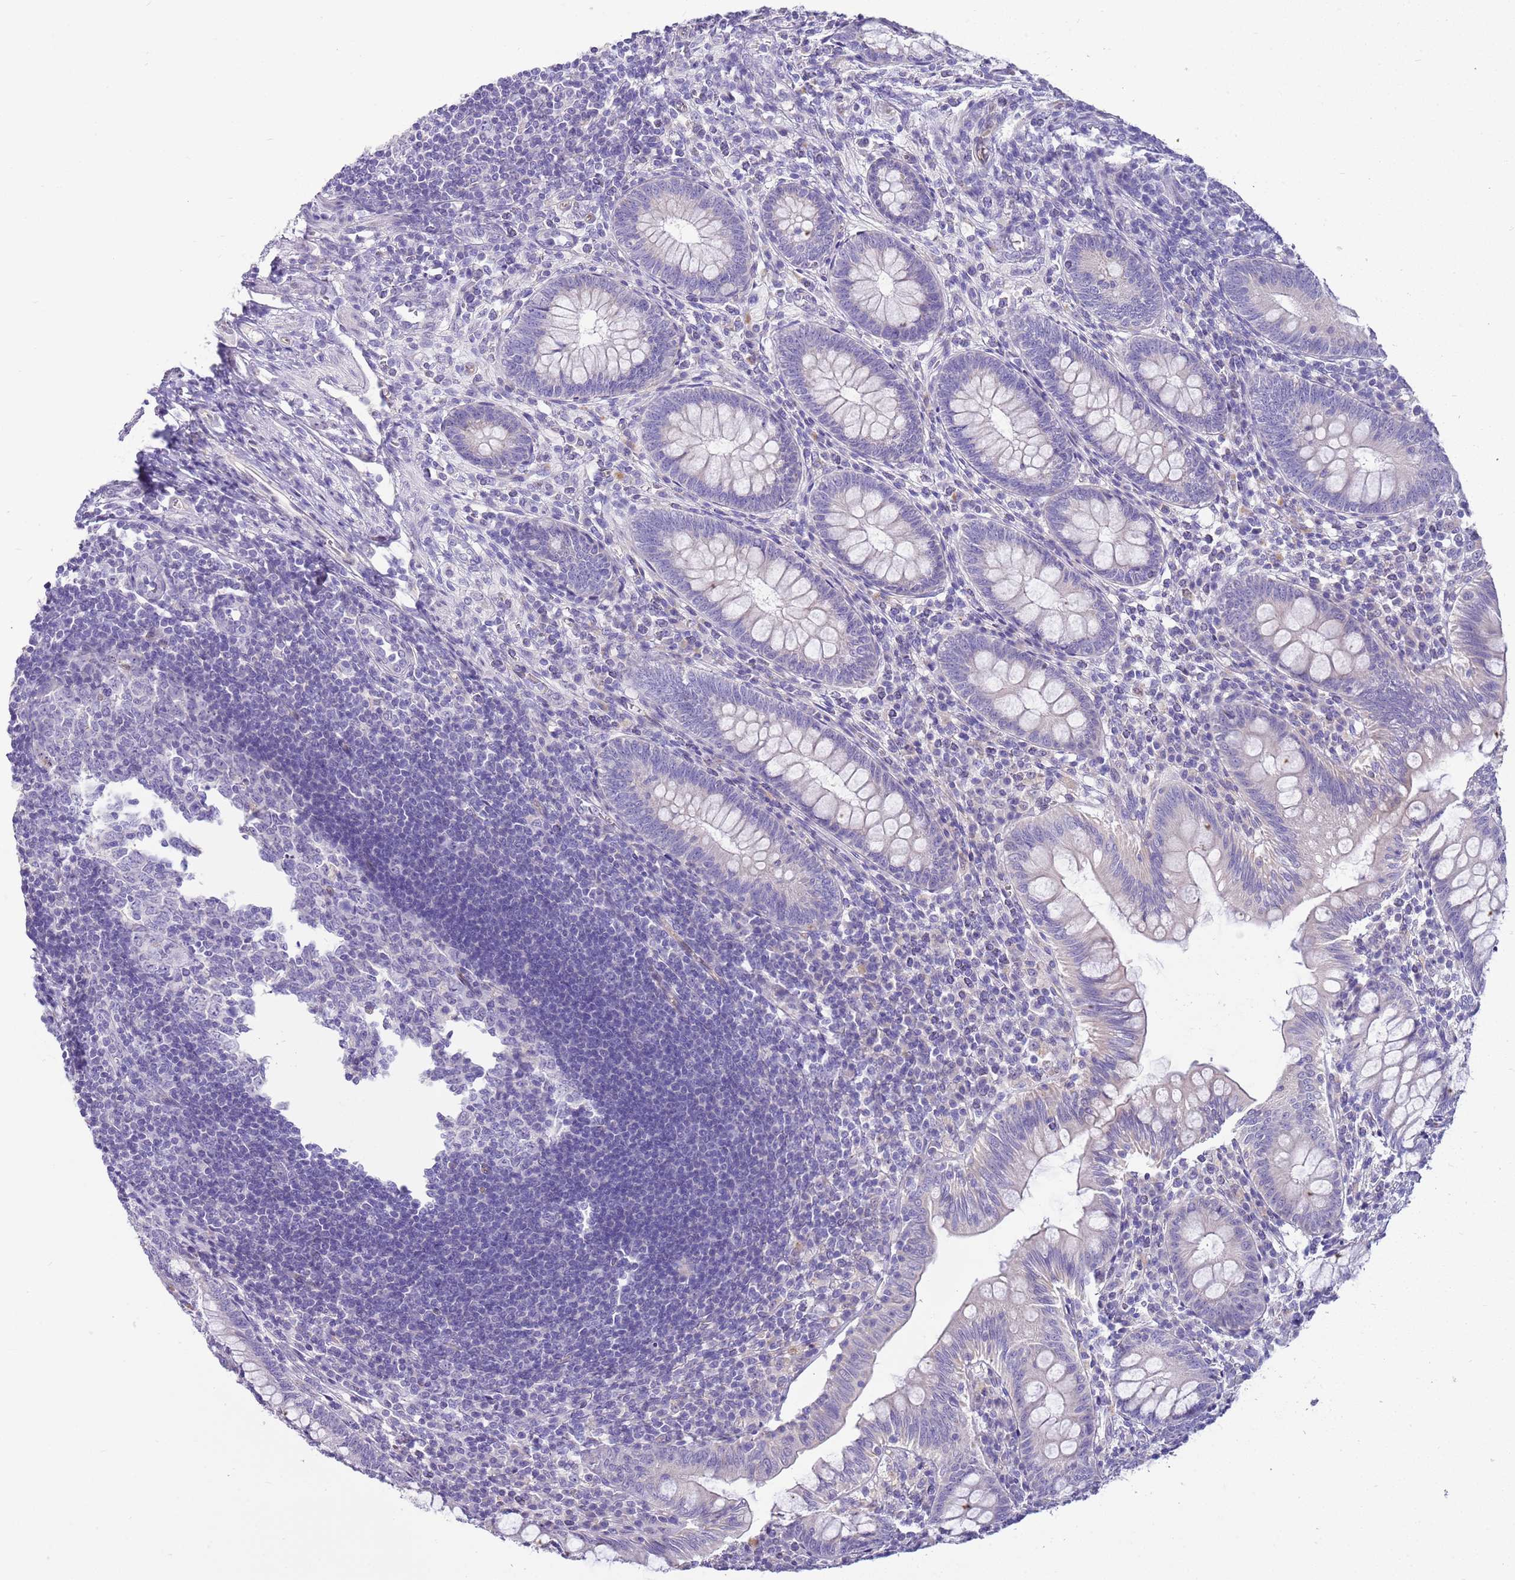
{"staining": {"intensity": "negative", "quantity": "none", "location": "none"}, "tissue": "appendix", "cell_type": "Glandular cells", "image_type": "normal", "snomed": [{"axis": "morphology", "description": "Normal tissue, NOS"}, {"axis": "topography", "description": "Appendix"}], "caption": "Immunohistochemical staining of normal appendix displays no significant staining in glandular cells.", "gene": "BRMS1L", "patient": {"sex": "male", "age": 14}}